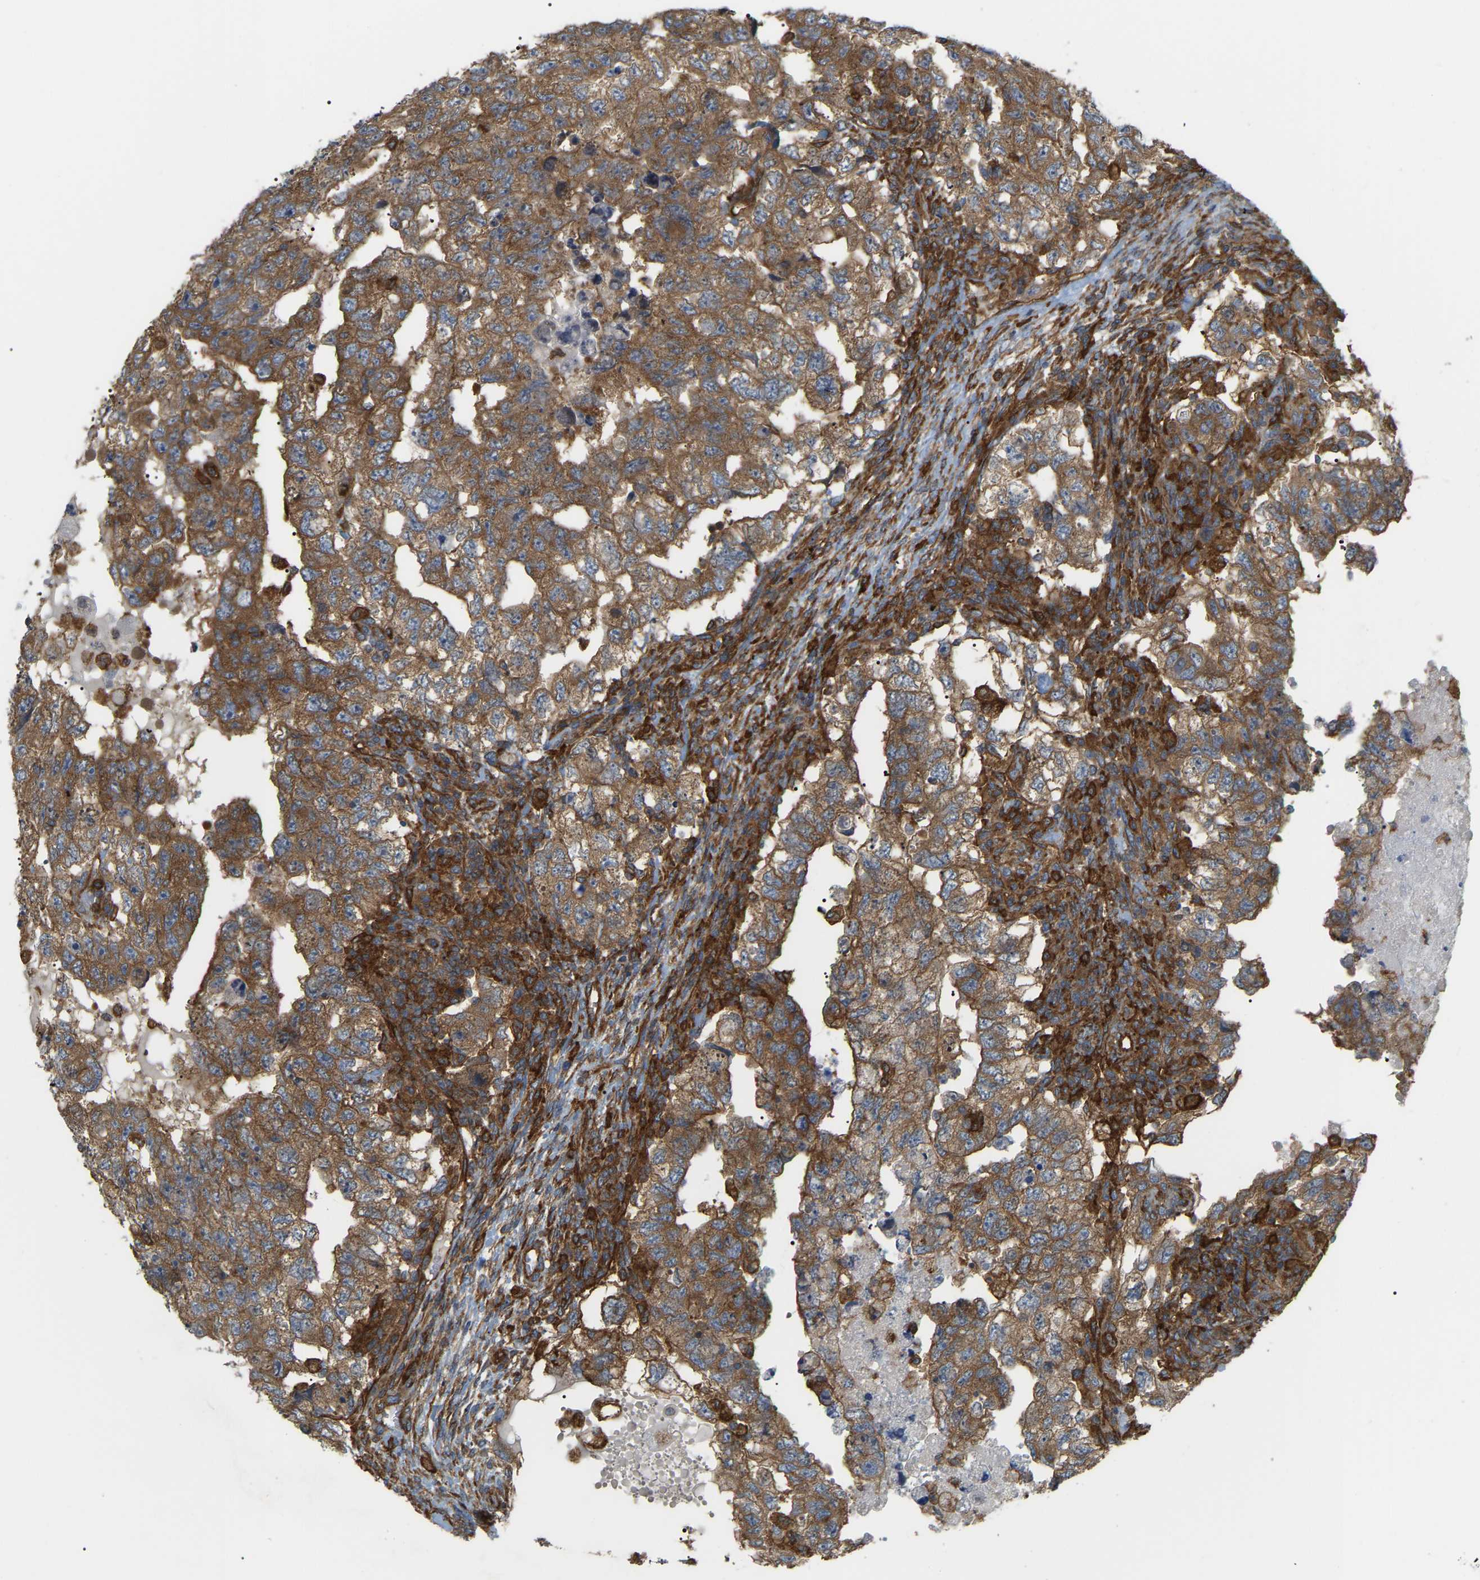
{"staining": {"intensity": "moderate", "quantity": ">75%", "location": "cytoplasmic/membranous"}, "tissue": "testis cancer", "cell_type": "Tumor cells", "image_type": "cancer", "snomed": [{"axis": "morphology", "description": "Carcinoma, Embryonal, NOS"}, {"axis": "topography", "description": "Testis"}], "caption": "Human testis cancer (embryonal carcinoma) stained for a protein (brown) displays moderate cytoplasmic/membranous positive positivity in approximately >75% of tumor cells.", "gene": "PICALM", "patient": {"sex": "male", "age": 36}}